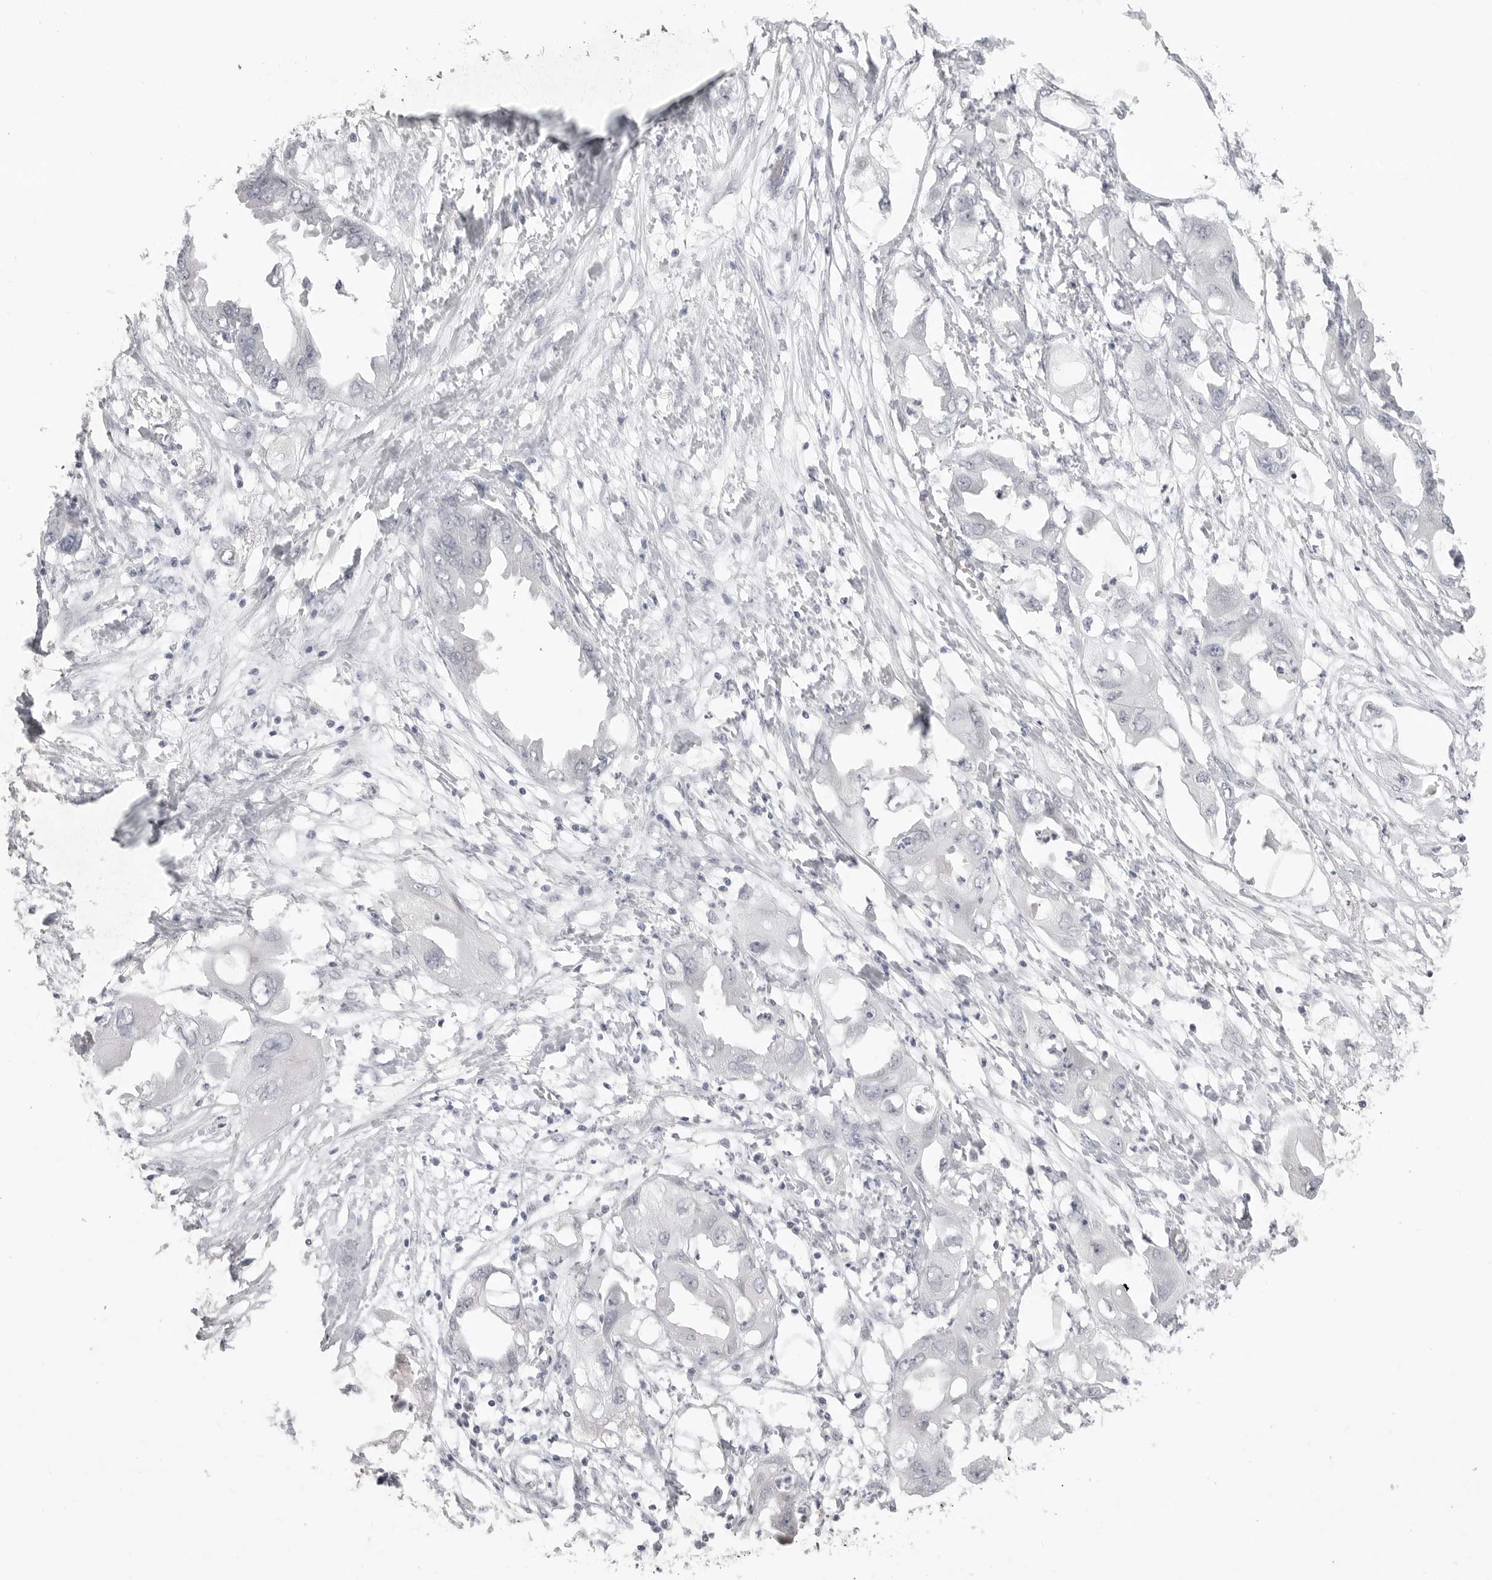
{"staining": {"intensity": "negative", "quantity": "none", "location": "none"}, "tissue": "endometrial cancer", "cell_type": "Tumor cells", "image_type": "cancer", "snomed": [{"axis": "morphology", "description": "Adenocarcinoma, NOS"}, {"axis": "morphology", "description": "Adenocarcinoma, metastatic, NOS"}, {"axis": "topography", "description": "Adipose tissue"}, {"axis": "topography", "description": "Endometrium"}], "caption": "An immunohistochemistry histopathology image of endometrial cancer is shown. There is no staining in tumor cells of endometrial cancer.", "gene": "TCTN3", "patient": {"sex": "female", "age": 67}}